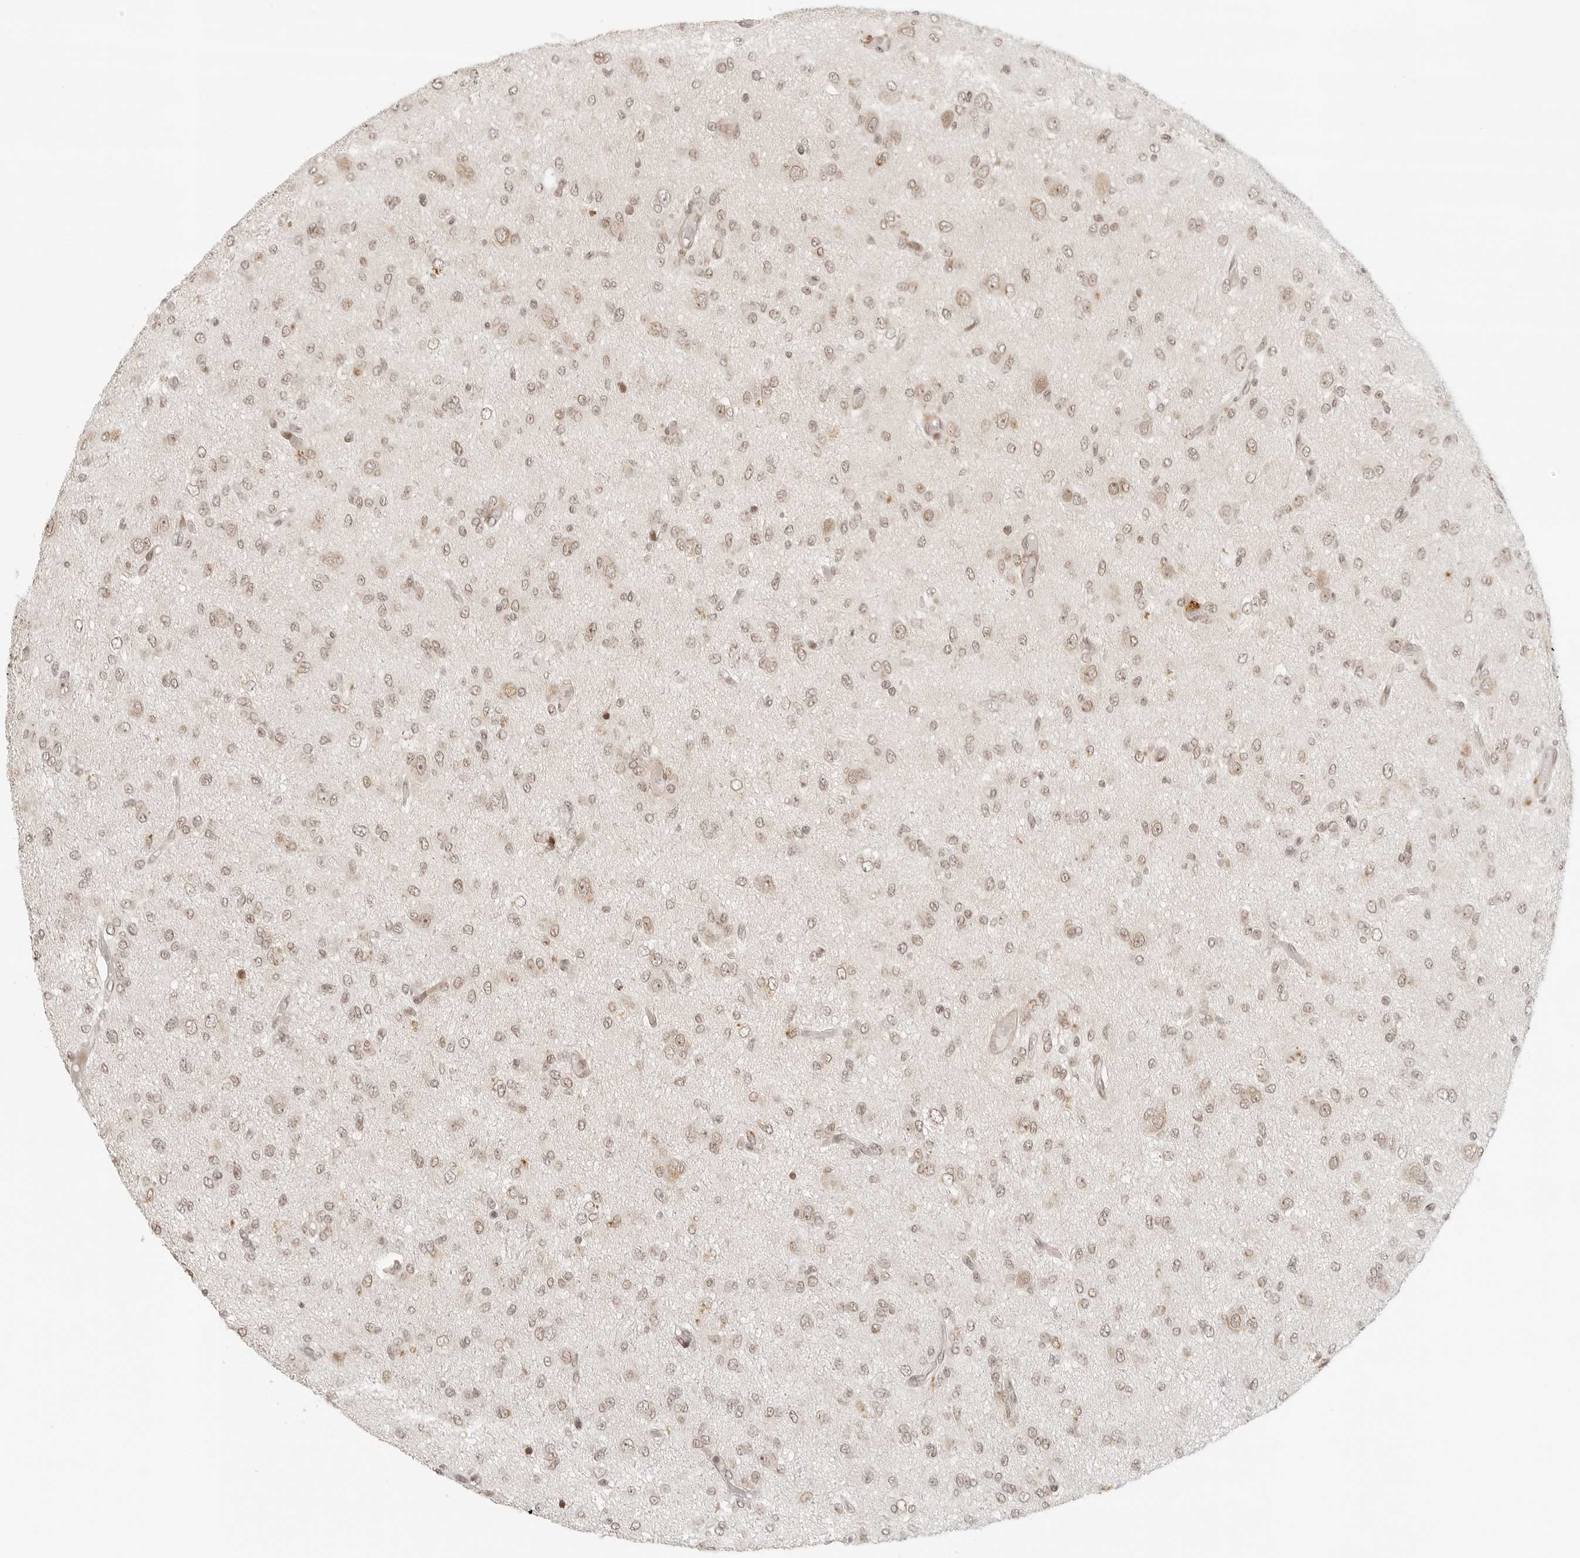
{"staining": {"intensity": "weak", "quantity": ">75%", "location": "nuclear"}, "tissue": "glioma", "cell_type": "Tumor cells", "image_type": "cancer", "snomed": [{"axis": "morphology", "description": "Glioma, malignant, High grade"}, {"axis": "topography", "description": "Brain"}], "caption": "This micrograph demonstrates glioma stained with IHC to label a protein in brown. The nuclear of tumor cells show weak positivity for the protein. Nuclei are counter-stained blue.", "gene": "ZNF407", "patient": {"sex": "female", "age": 59}}